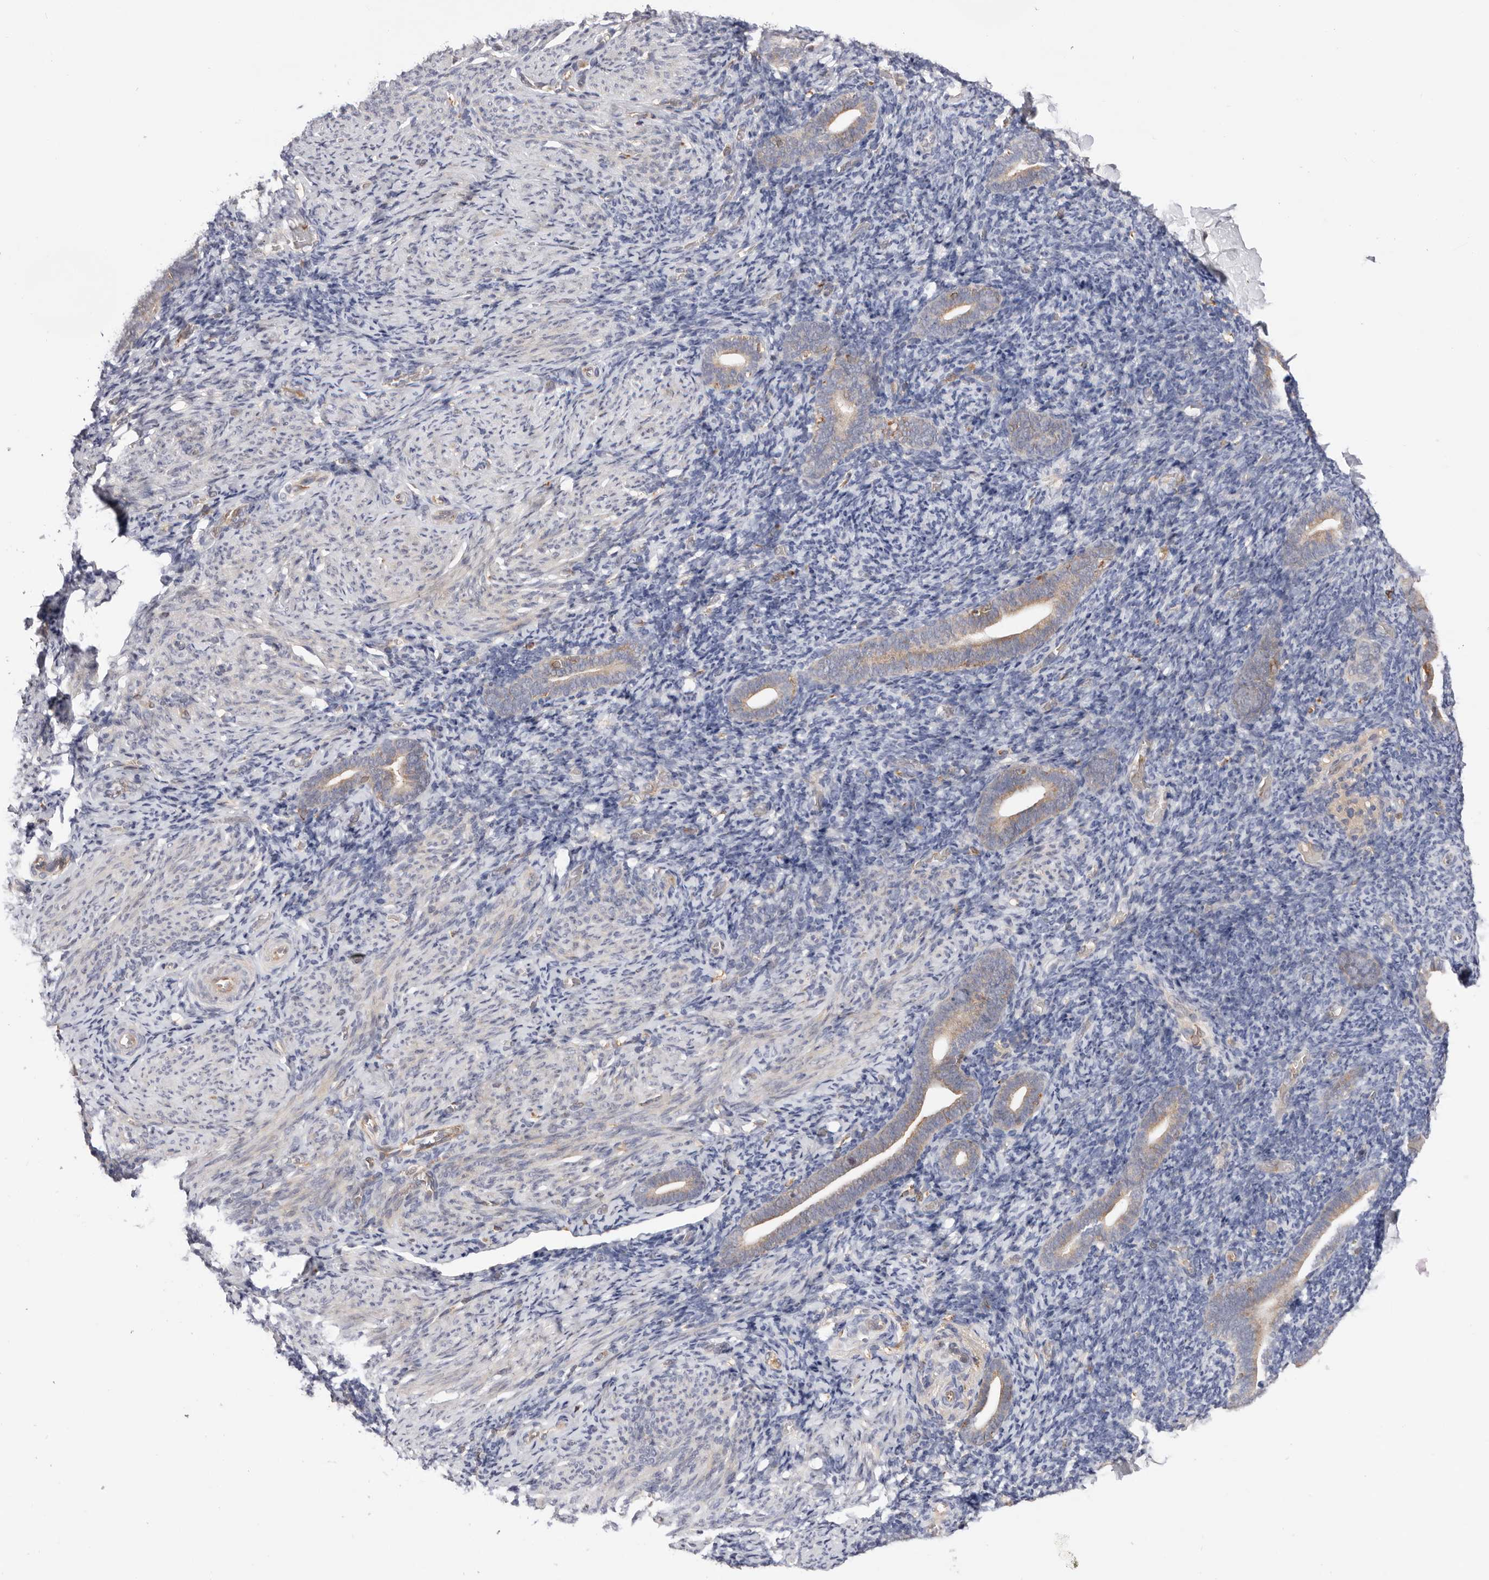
{"staining": {"intensity": "moderate", "quantity": "<25%", "location": "cytoplasmic/membranous"}, "tissue": "endometrium", "cell_type": "Cells in endometrial stroma", "image_type": "normal", "snomed": [{"axis": "morphology", "description": "Normal tissue, NOS"}, {"axis": "topography", "description": "Endometrium"}], "caption": "Endometrium stained with immunohistochemistry exhibits moderate cytoplasmic/membranous positivity in about <25% of cells in endometrial stroma.", "gene": "RNF213", "patient": {"sex": "female", "age": 51}}